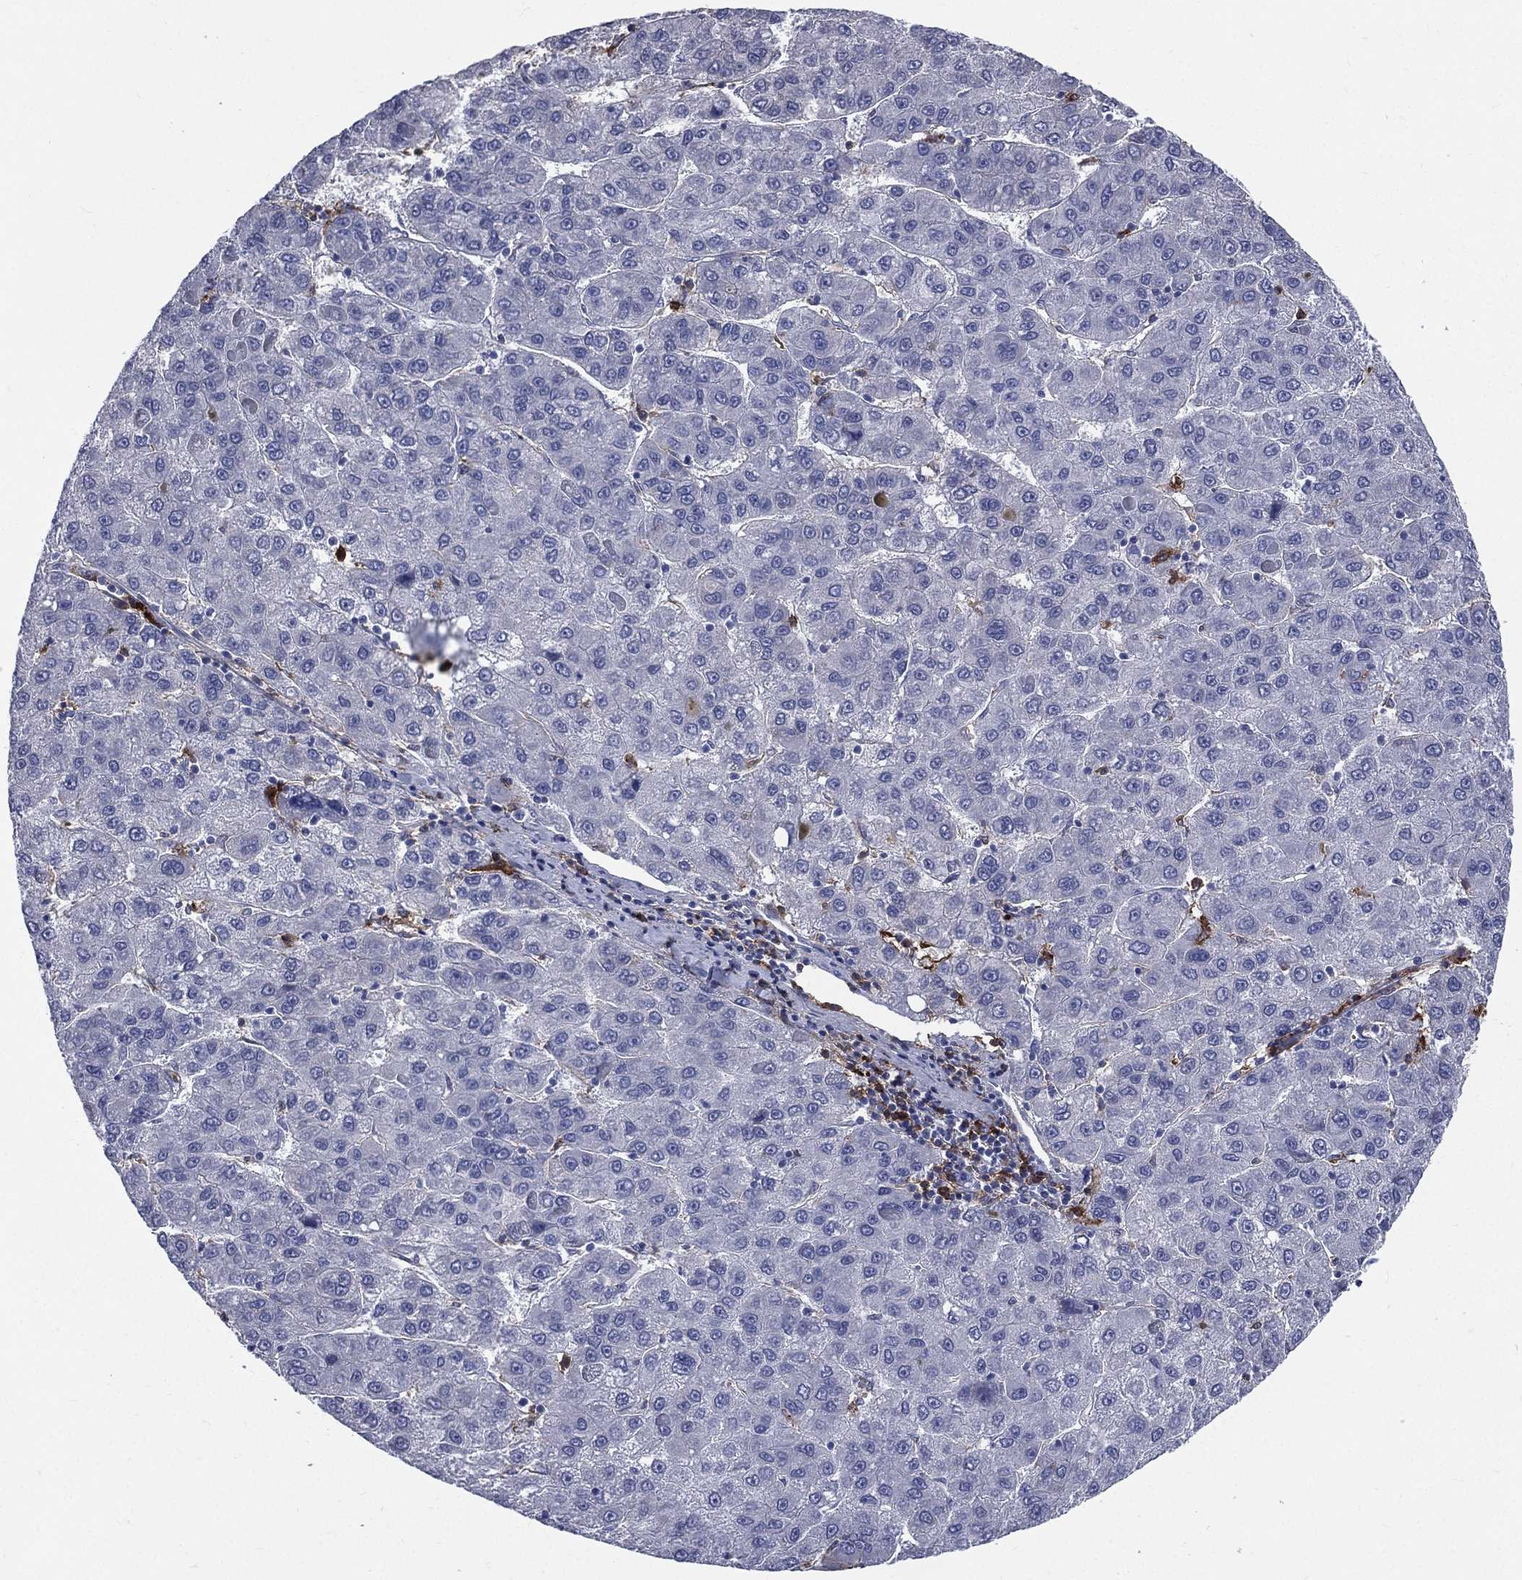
{"staining": {"intensity": "negative", "quantity": "none", "location": "none"}, "tissue": "liver cancer", "cell_type": "Tumor cells", "image_type": "cancer", "snomed": [{"axis": "morphology", "description": "Carcinoma, Hepatocellular, NOS"}, {"axis": "topography", "description": "Liver"}], "caption": "Liver hepatocellular carcinoma was stained to show a protein in brown. There is no significant positivity in tumor cells.", "gene": "BASP1", "patient": {"sex": "female", "age": 82}}